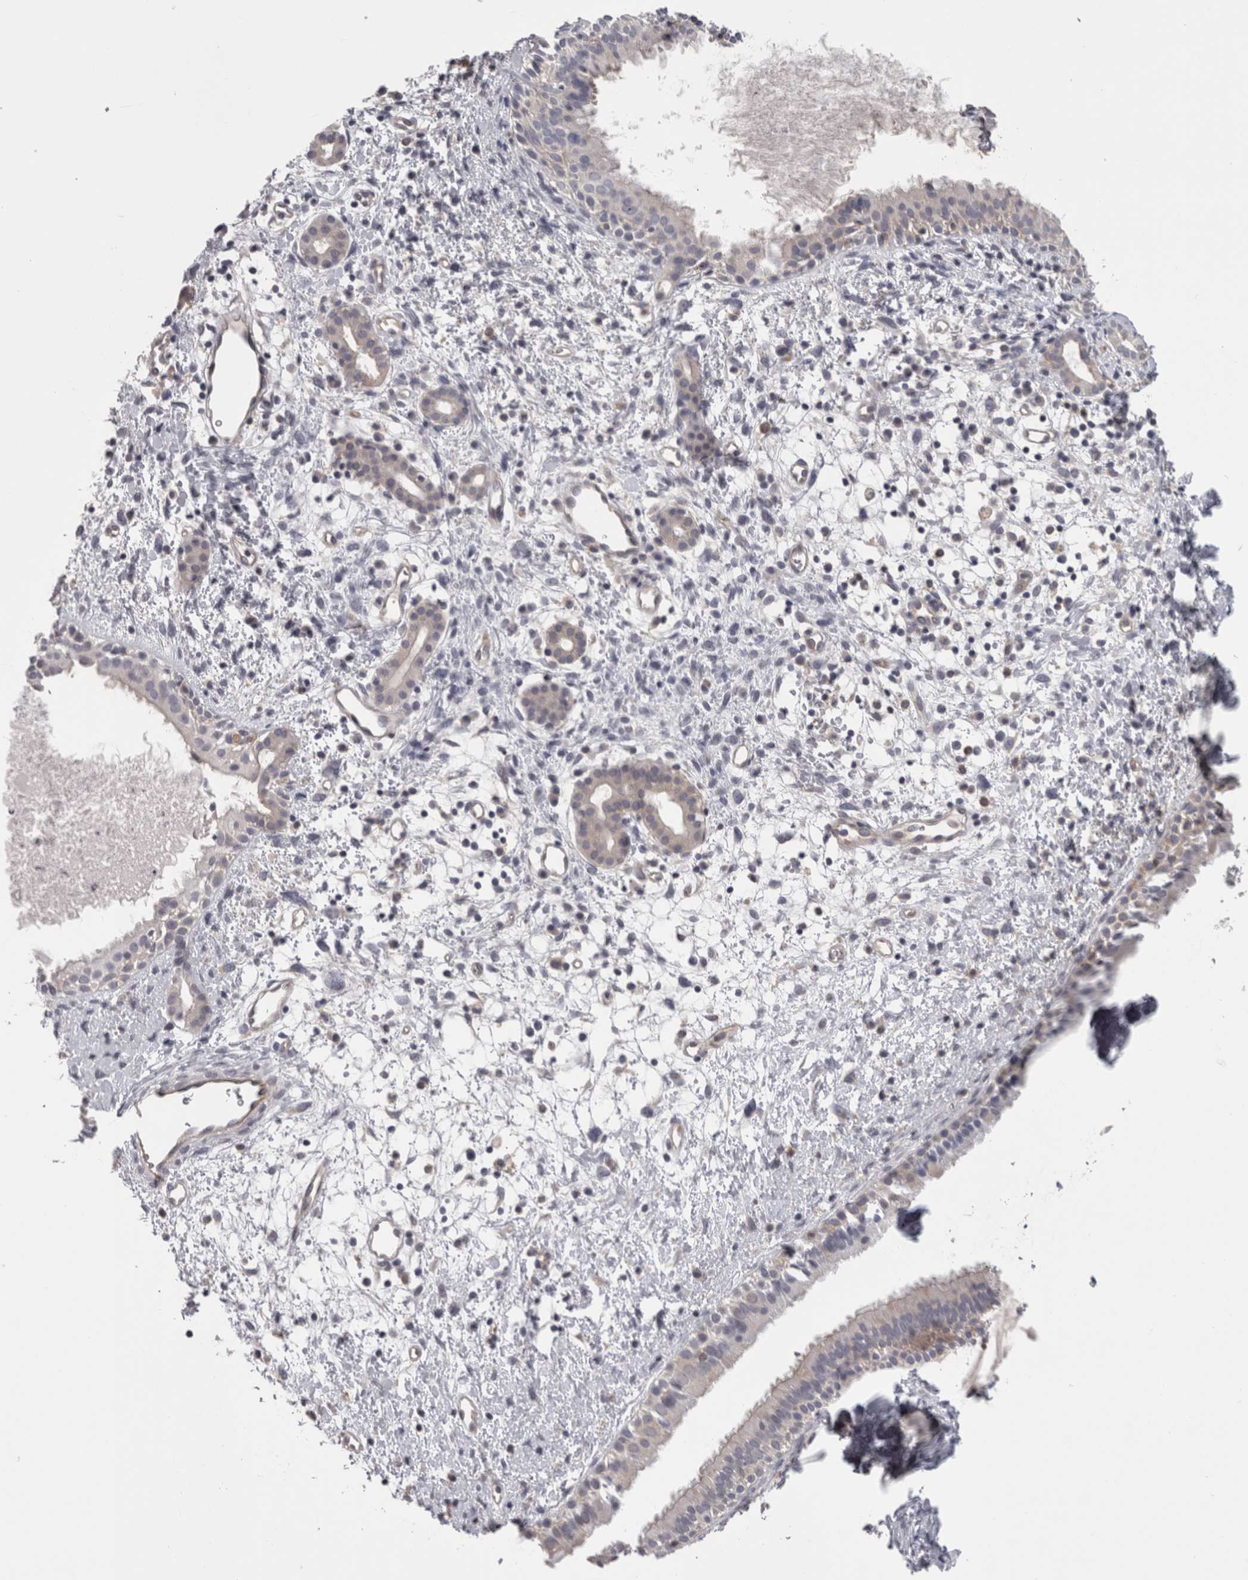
{"staining": {"intensity": "negative", "quantity": "none", "location": "none"}, "tissue": "nasopharynx", "cell_type": "Respiratory epithelial cells", "image_type": "normal", "snomed": [{"axis": "morphology", "description": "Normal tissue, NOS"}, {"axis": "topography", "description": "Nasopharynx"}], "caption": "Immunohistochemistry (IHC) histopathology image of benign nasopharynx stained for a protein (brown), which reveals no expression in respiratory epithelial cells. The staining was performed using DAB (3,3'-diaminobenzidine) to visualize the protein expression in brown, while the nuclei were stained in blue with hematoxylin (Magnification: 20x).", "gene": "LYZL6", "patient": {"sex": "male", "age": 22}}